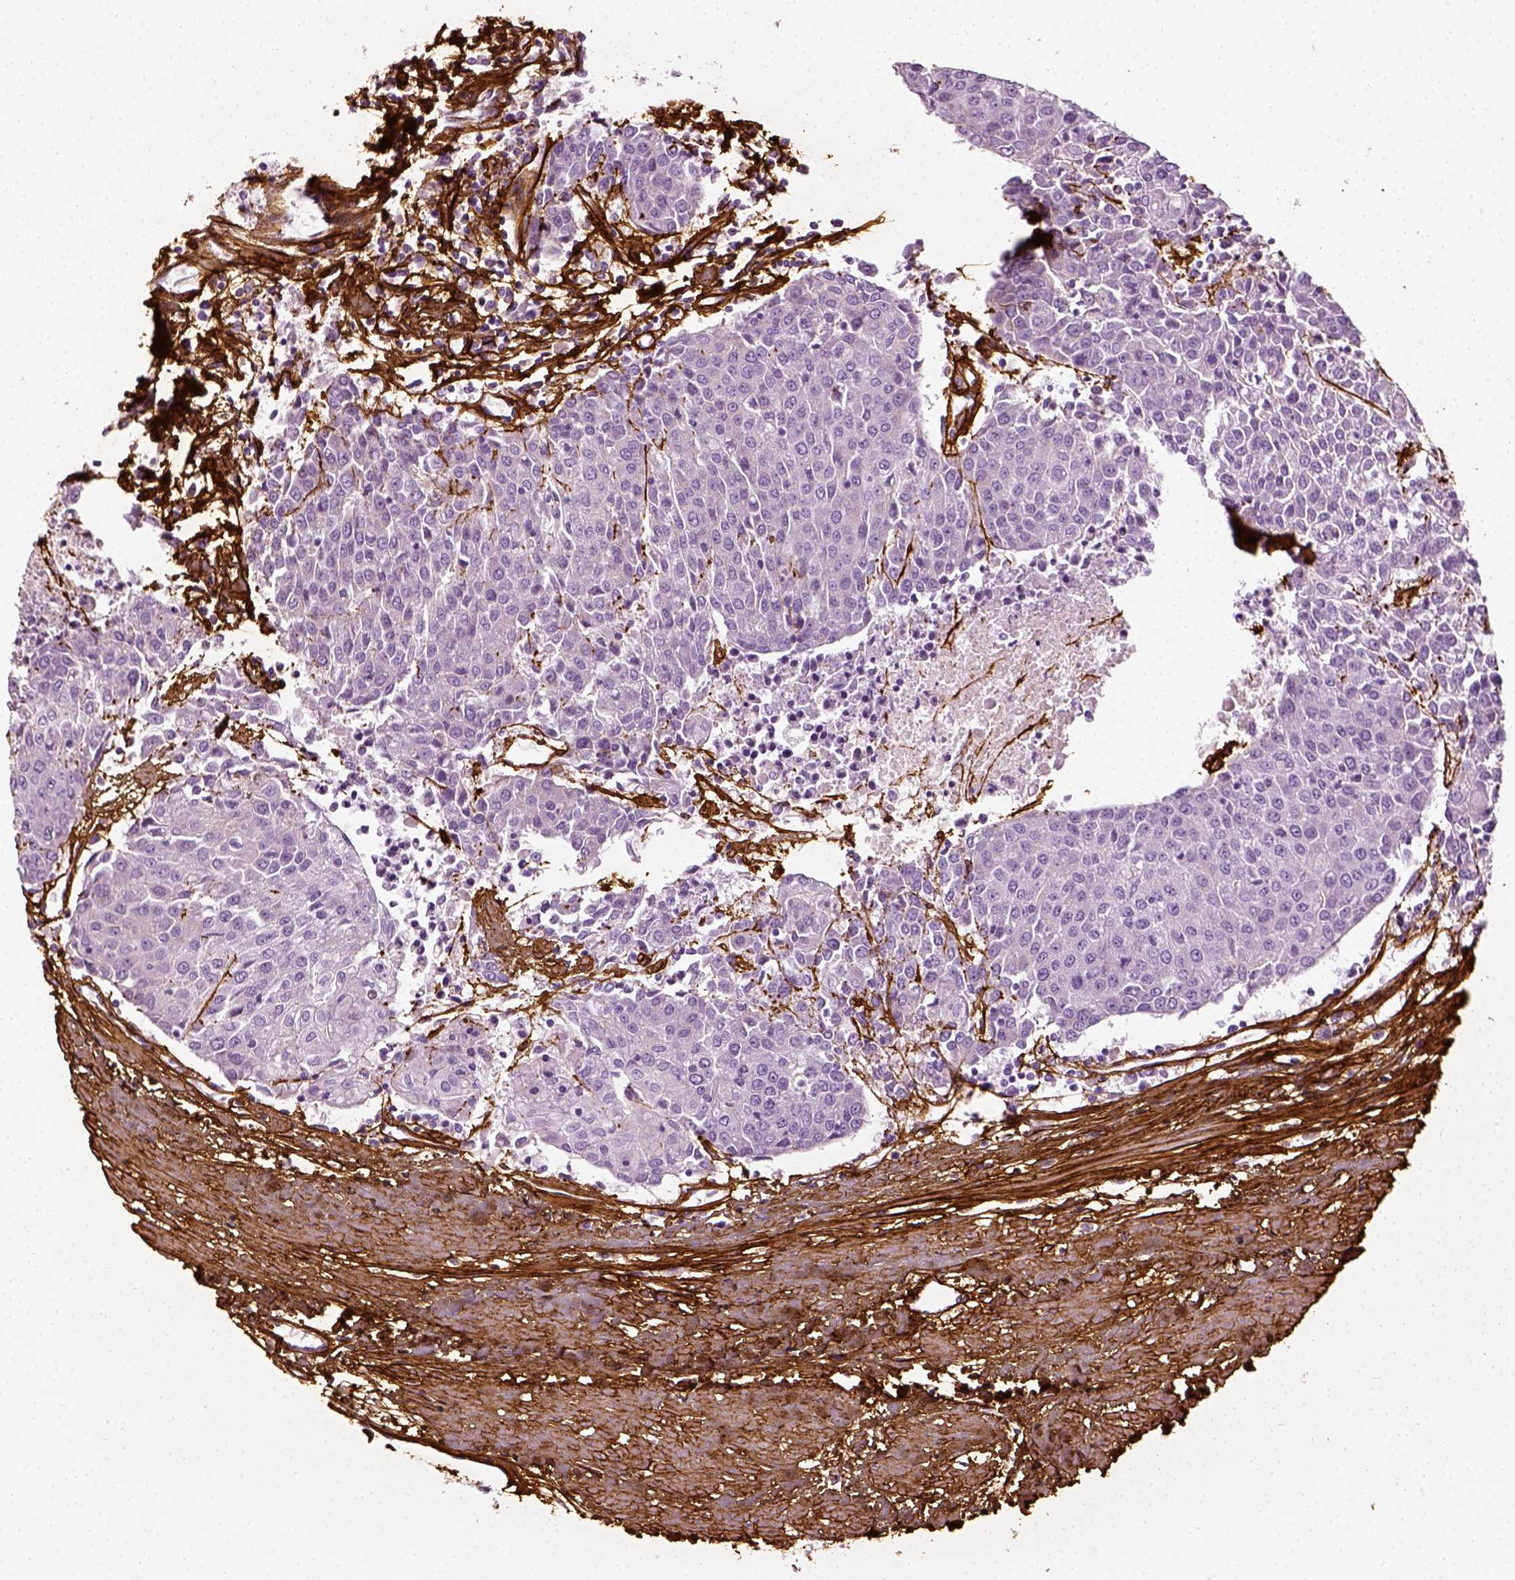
{"staining": {"intensity": "negative", "quantity": "none", "location": "none"}, "tissue": "urothelial cancer", "cell_type": "Tumor cells", "image_type": "cancer", "snomed": [{"axis": "morphology", "description": "Urothelial carcinoma, High grade"}, {"axis": "topography", "description": "Urinary bladder"}], "caption": "Protein analysis of urothelial cancer displays no significant staining in tumor cells.", "gene": "COL6A2", "patient": {"sex": "female", "age": 85}}